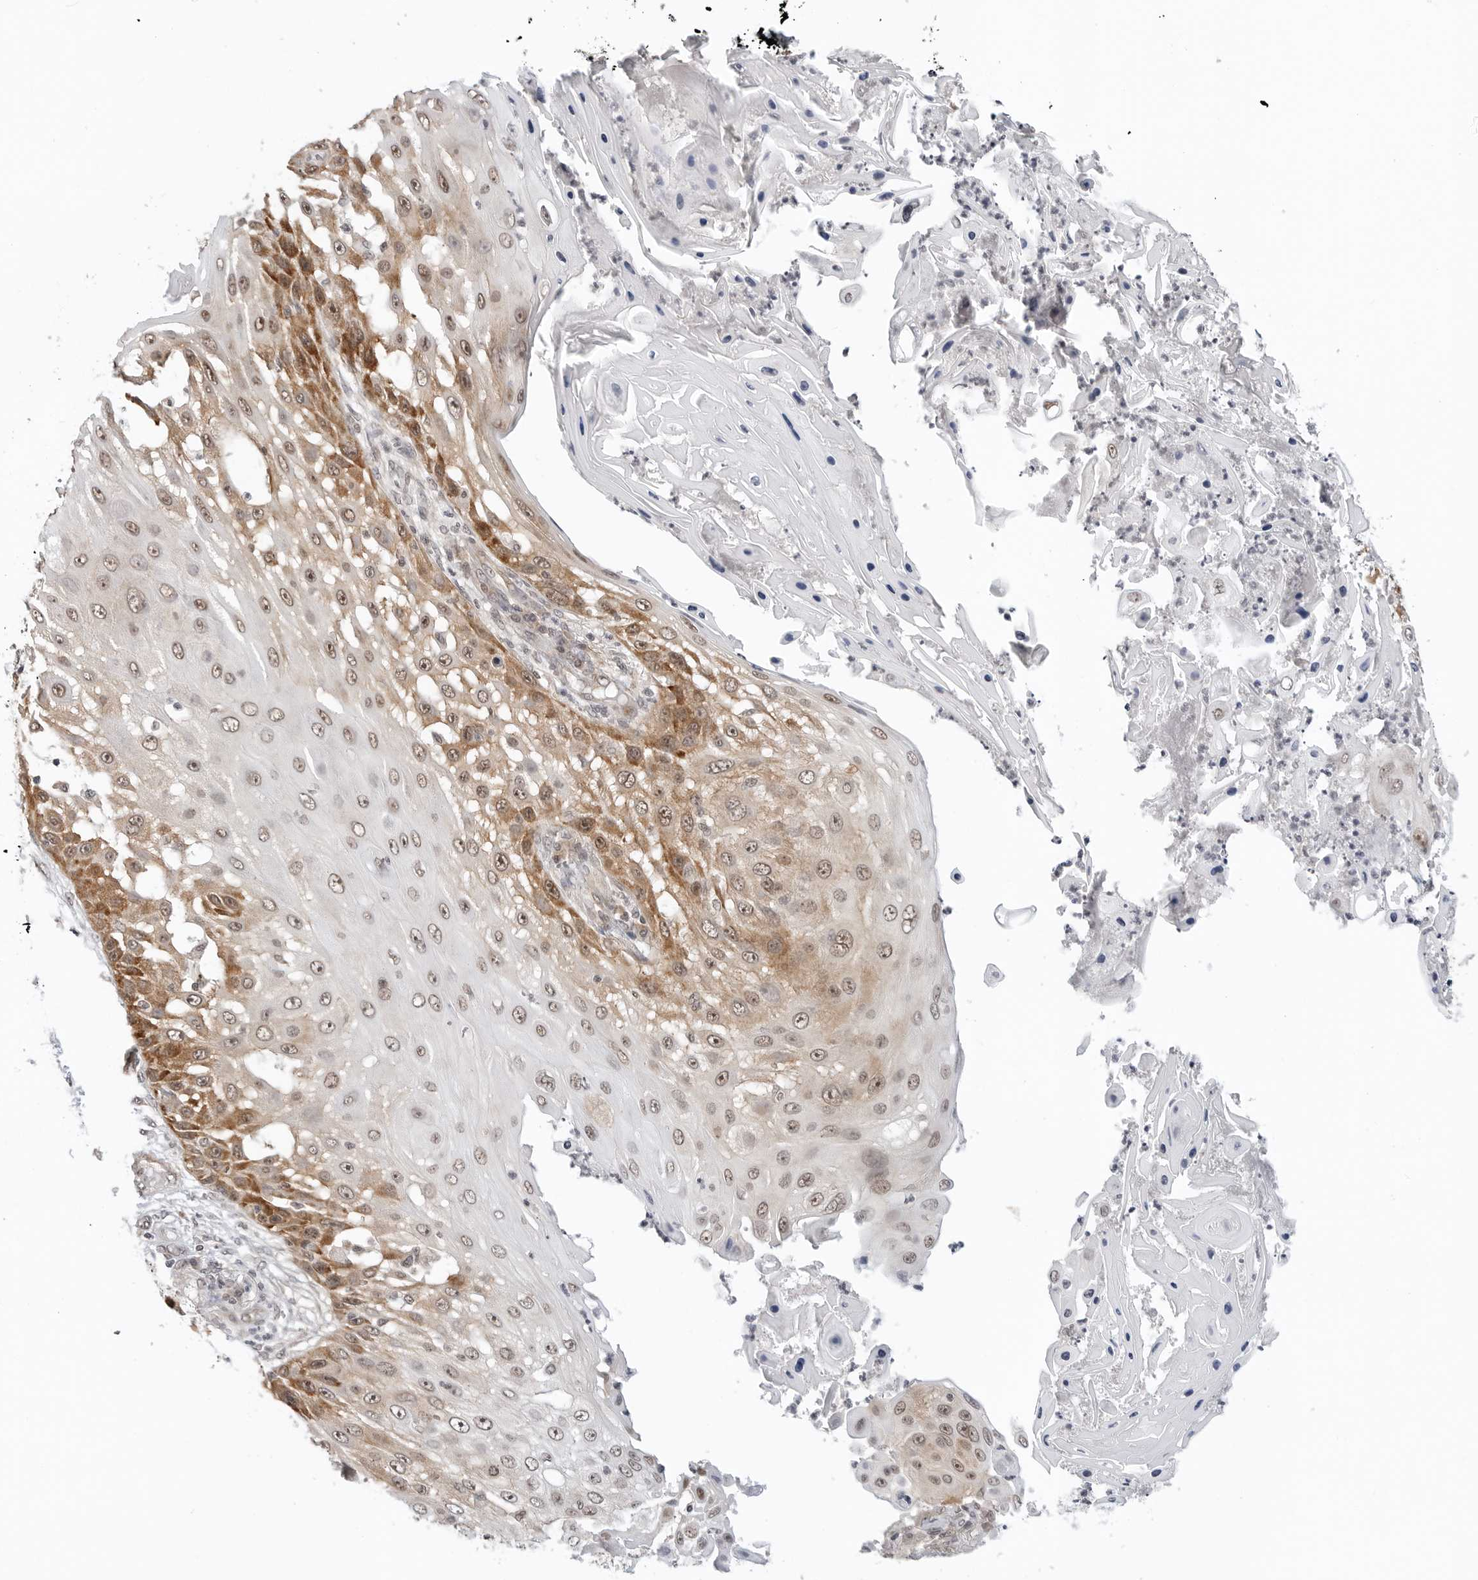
{"staining": {"intensity": "moderate", "quantity": ">75%", "location": "cytoplasmic/membranous"}, "tissue": "skin cancer", "cell_type": "Tumor cells", "image_type": "cancer", "snomed": [{"axis": "morphology", "description": "Squamous cell carcinoma, NOS"}, {"axis": "topography", "description": "Skin"}], "caption": "Immunohistochemical staining of human squamous cell carcinoma (skin) displays medium levels of moderate cytoplasmic/membranous protein positivity in approximately >75% of tumor cells.", "gene": "METAP1", "patient": {"sex": "female", "age": 44}}